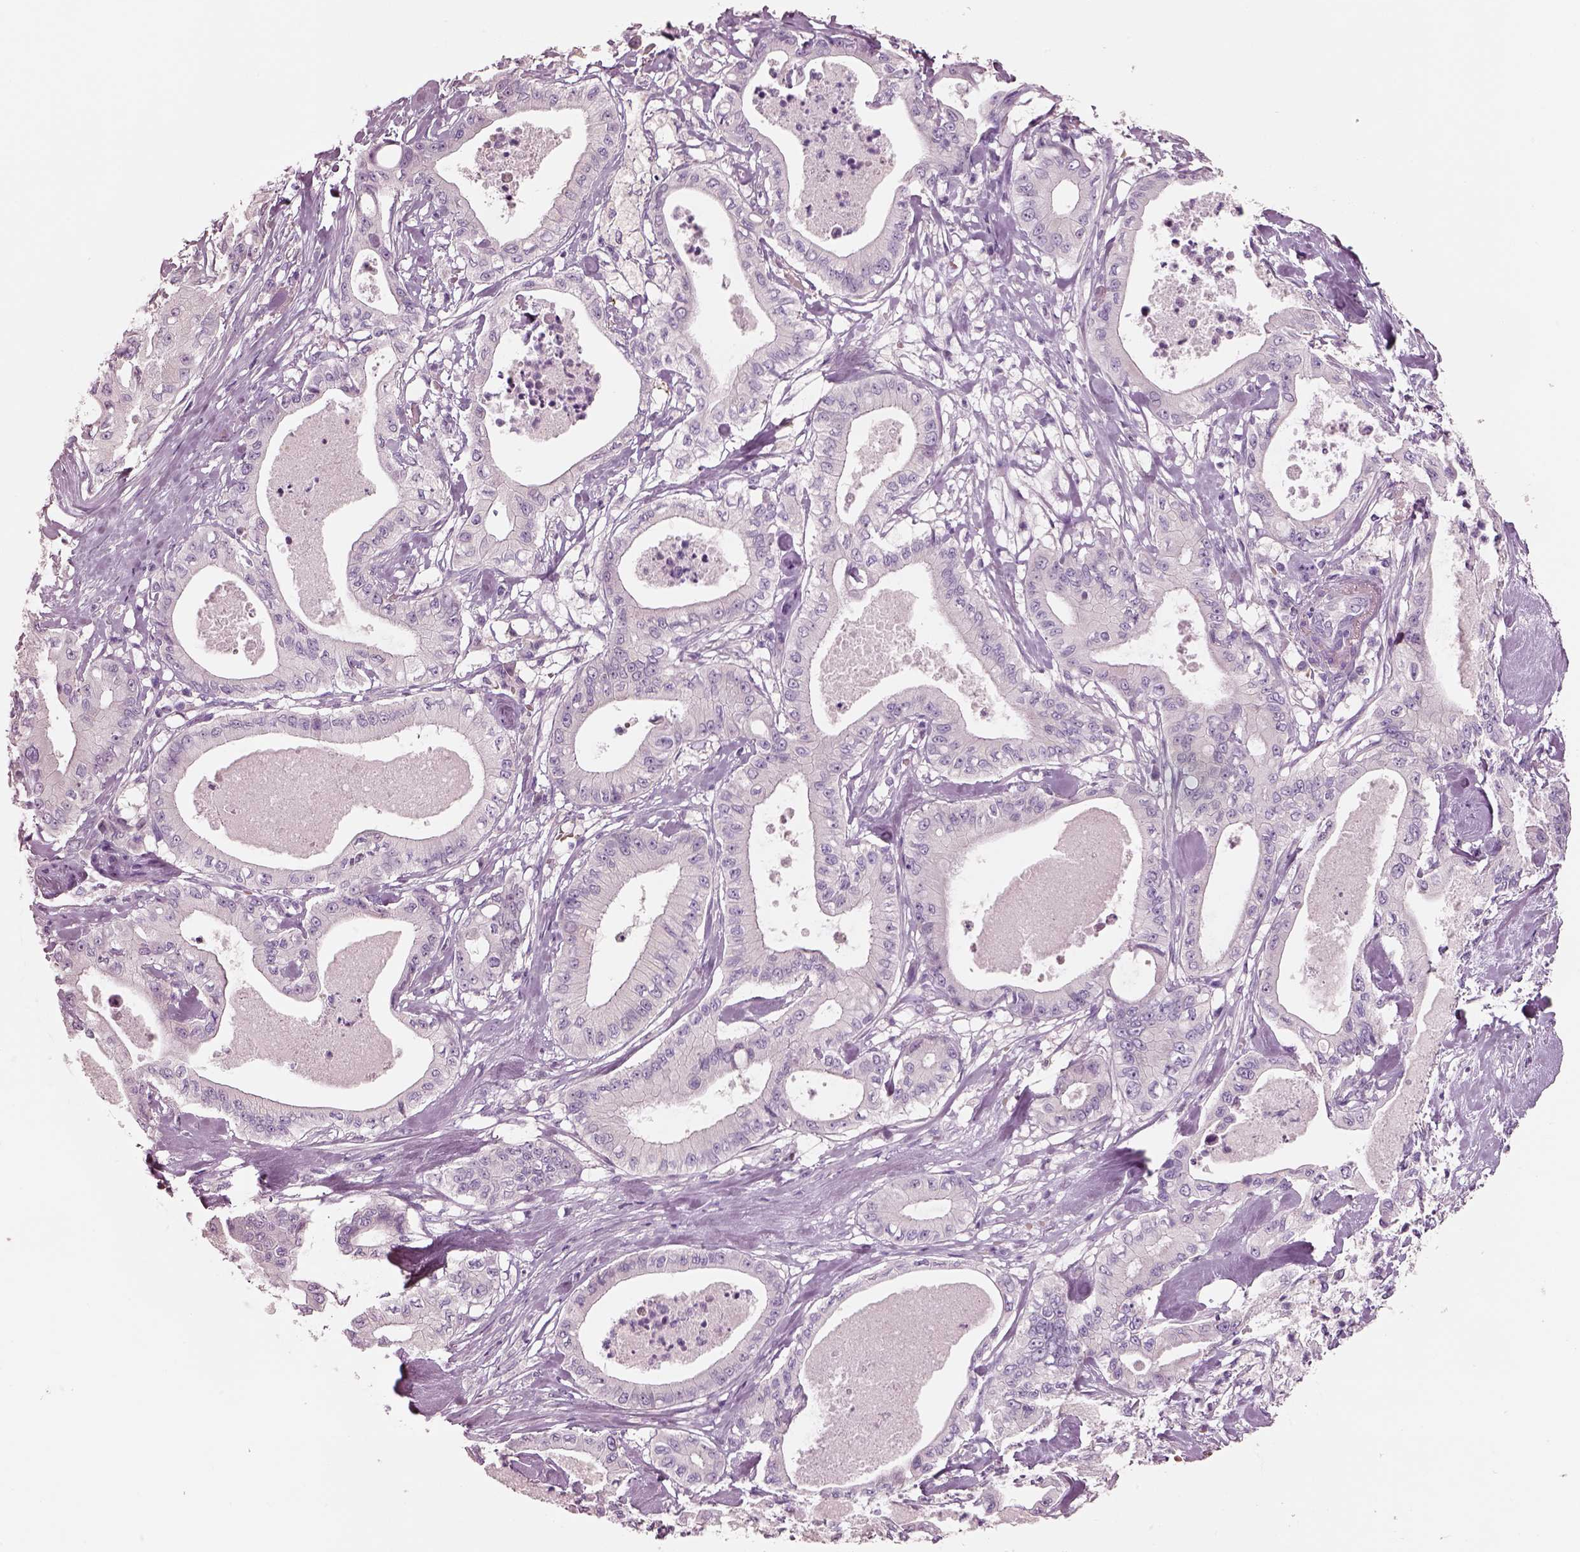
{"staining": {"intensity": "negative", "quantity": "none", "location": "none"}, "tissue": "pancreatic cancer", "cell_type": "Tumor cells", "image_type": "cancer", "snomed": [{"axis": "morphology", "description": "Adenocarcinoma, NOS"}, {"axis": "topography", "description": "Pancreas"}], "caption": "The micrograph reveals no significant positivity in tumor cells of pancreatic cancer. (Stains: DAB (3,3'-diaminobenzidine) immunohistochemistry with hematoxylin counter stain, Microscopy: brightfield microscopy at high magnification).", "gene": "ELSPBP1", "patient": {"sex": "male", "age": 71}}